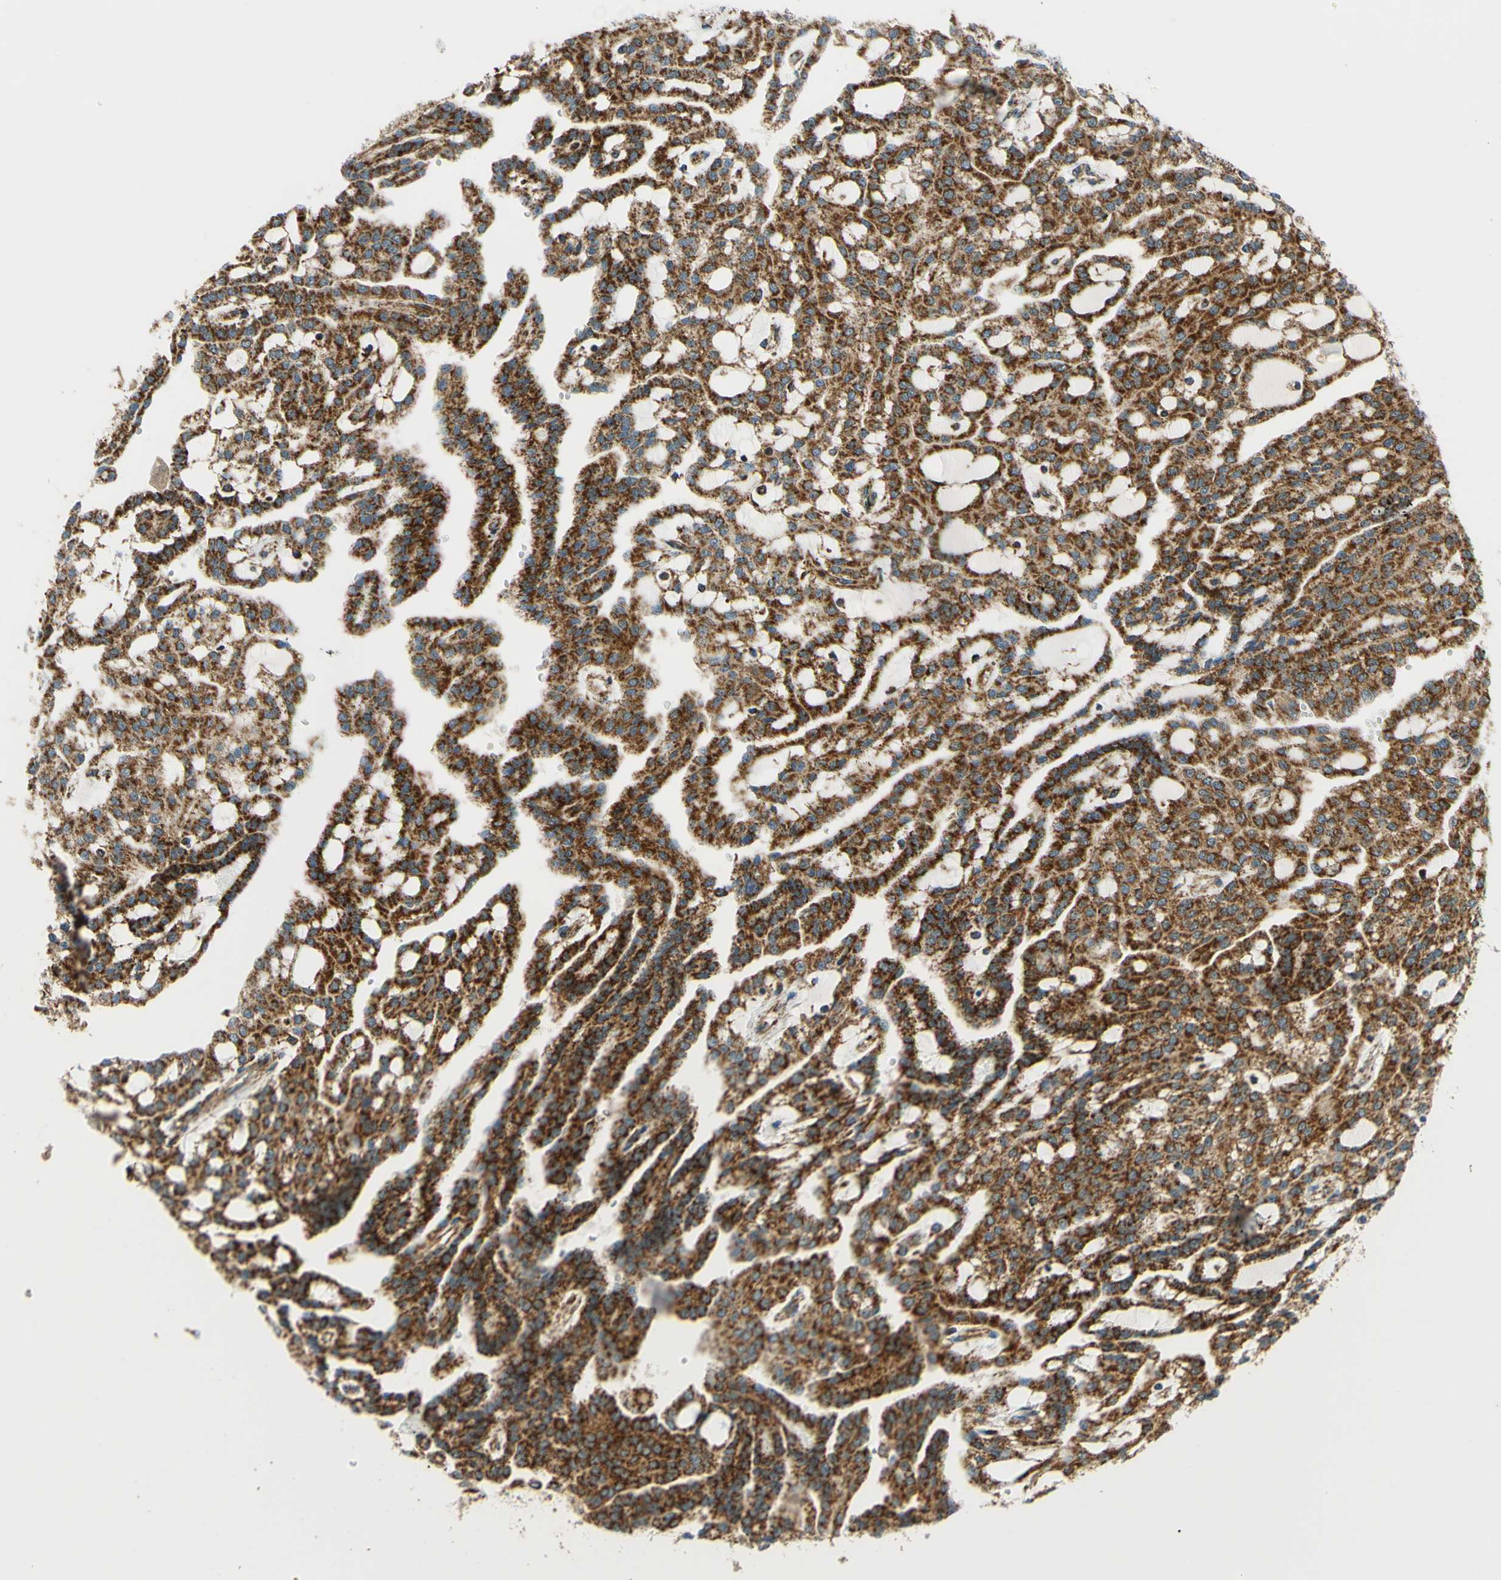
{"staining": {"intensity": "strong", "quantity": ">75%", "location": "cytoplasmic/membranous"}, "tissue": "renal cancer", "cell_type": "Tumor cells", "image_type": "cancer", "snomed": [{"axis": "morphology", "description": "Adenocarcinoma, NOS"}, {"axis": "topography", "description": "Kidney"}], "caption": "DAB immunohistochemical staining of renal cancer displays strong cytoplasmic/membranous protein expression in about >75% of tumor cells.", "gene": "MAVS", "patient": {"sex": "male", "age": 63}}